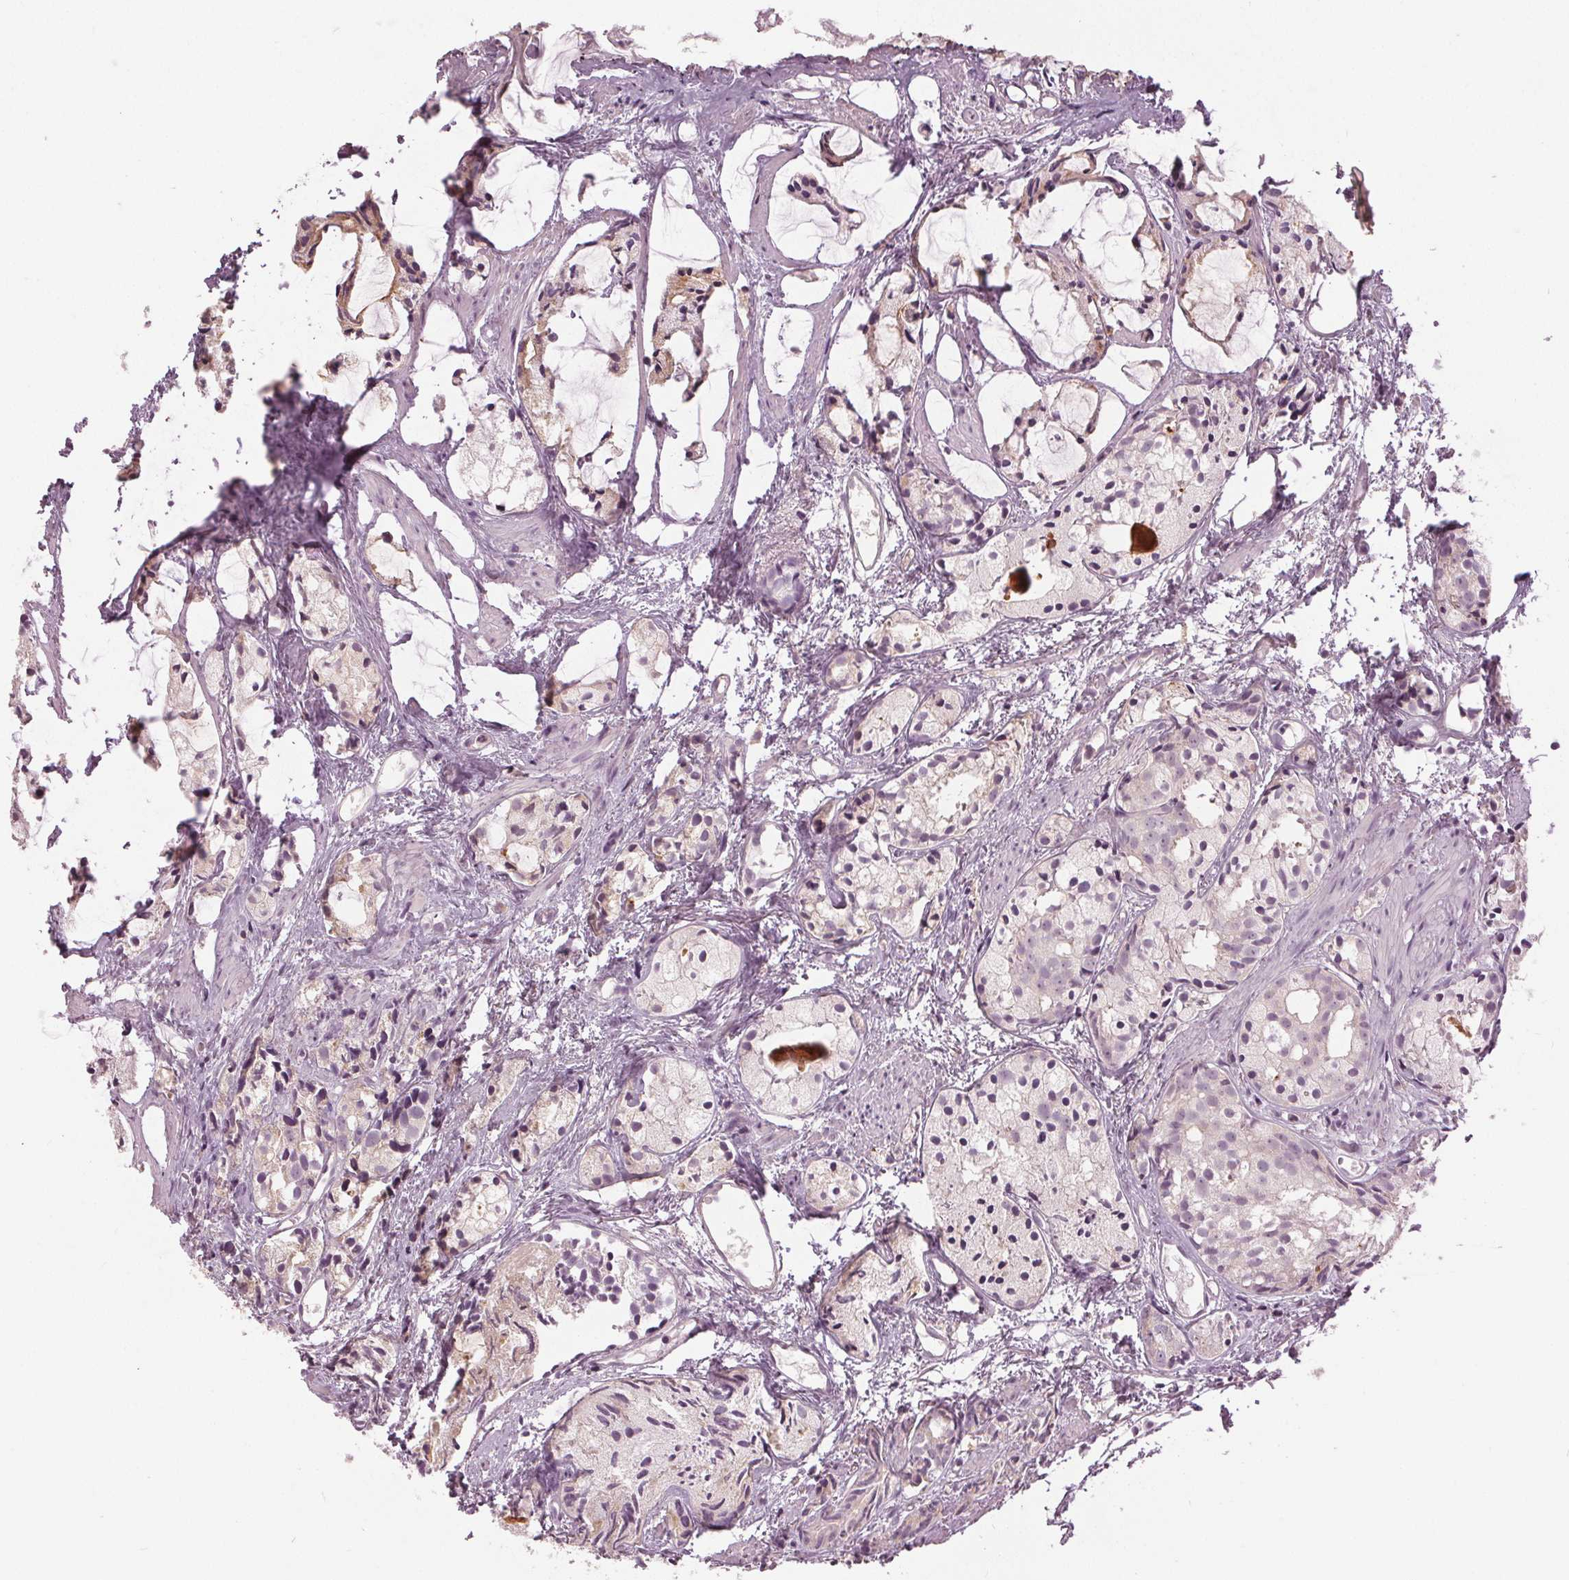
{"staining": {"intensity": "moderate", "quantity": "<25%", "location": "cytoplasmic/membranous"}, "tissue": "prostate cancer", "cell_type": "Tumor cells", "image_type": "cancer", "snomed": [{"axis": "morphology", "description": "Adenocarcinoma, High grade"}, {"axis": "topography", "description": "Prostate"}], "caption": "A high-resolution photomicrograph shows immunohistochemistry (IHC) staining of prostate adenocarcinoma (high-grade), which exhibits moderate cytoplasmic/membranous expression in about <25% of tumor cells.", "gene": "KLK13", "patient": {"sex": "male", "age": 85}}